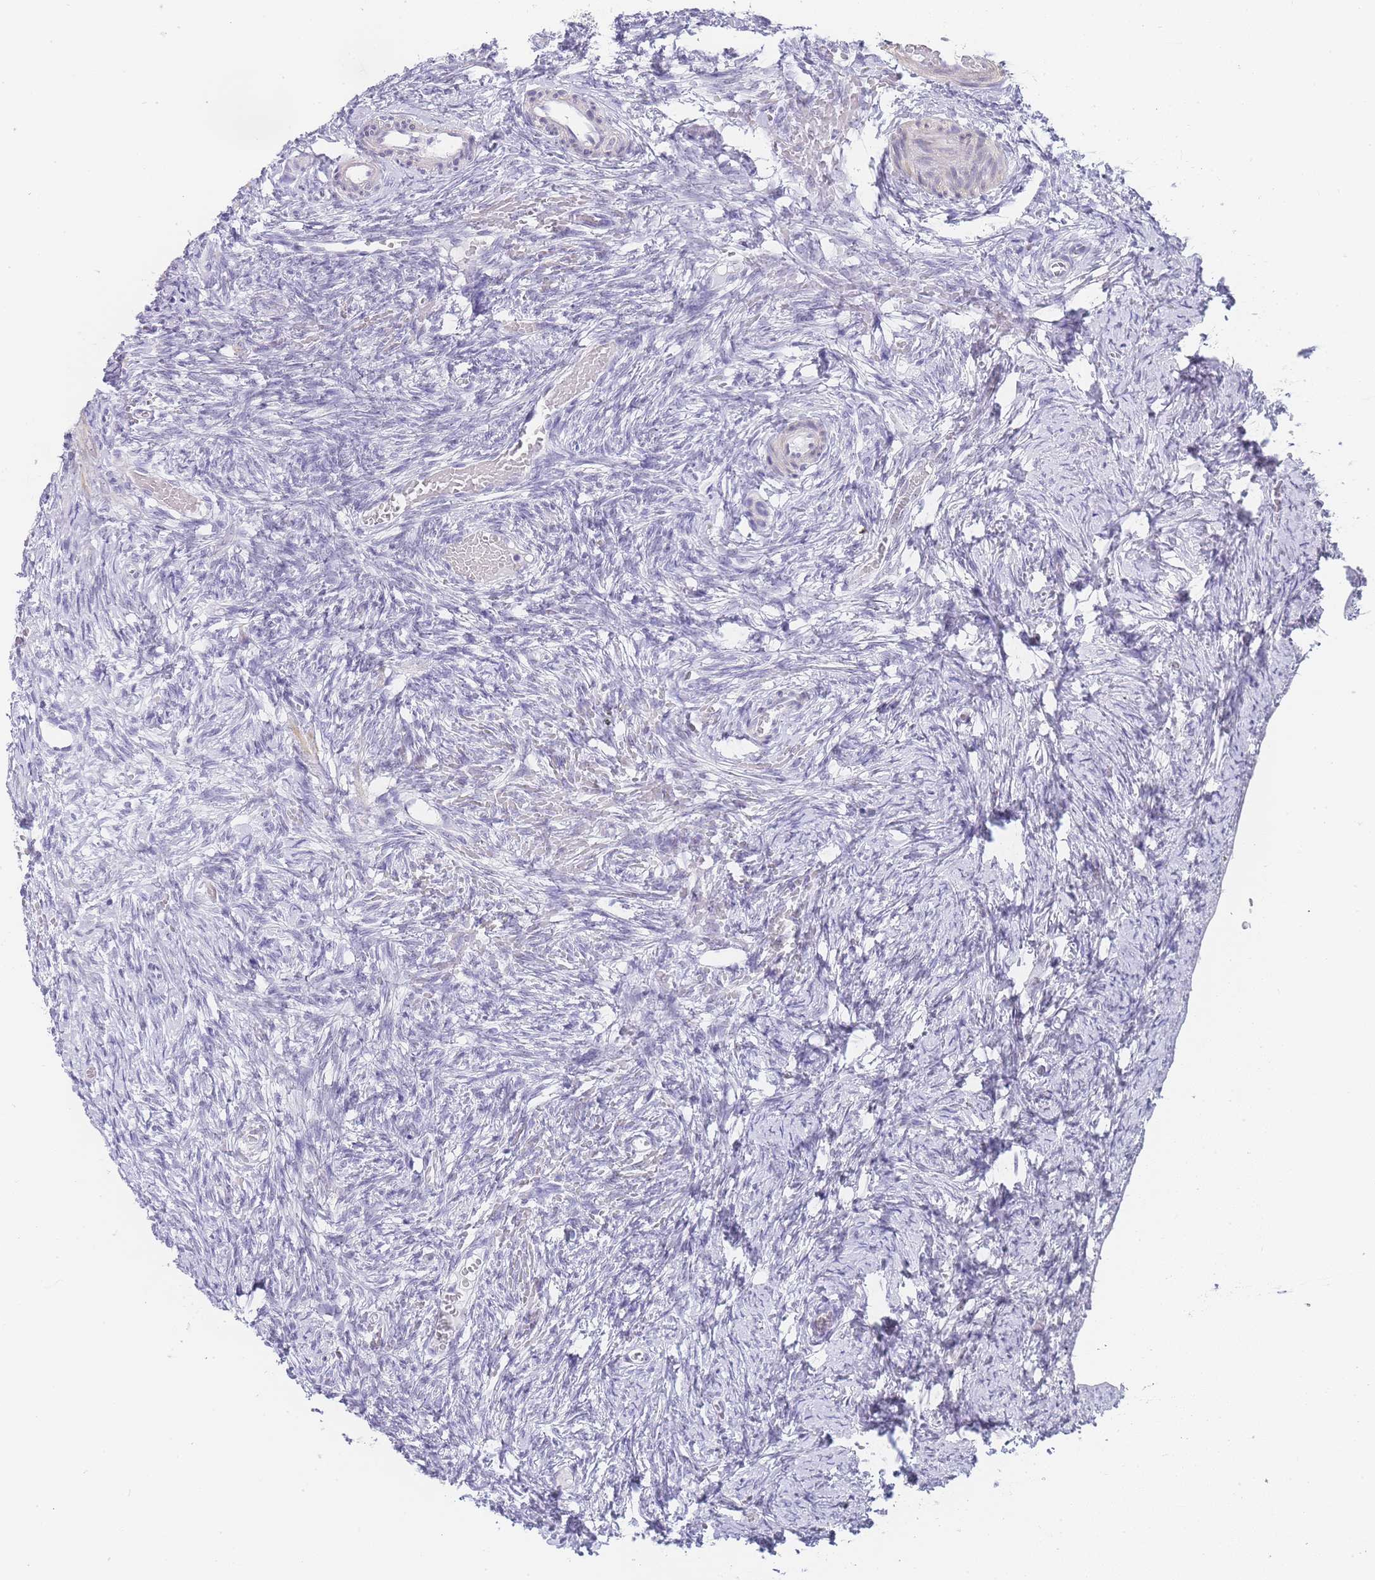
{"staining": {"intensity": "negative", "quantity": "none", "location": "none"}, "tissue": "ovary", "cell_type": "Ovarian stroma cells", "image_type": "normal", "snomed": [{"axis": "morphology", "description": "Adenocarcinoma, NOS"}, {"axis": "topography", "description": "Endometrium"}], "caption": "Immunohistochemistry histopathology image of unremarkable ovary: ovary stained with DAB (3,3'-diaminobenzidine) exhibits no significant protein positivity in ovarian stroma cells.", "gene": "NOP14", "patient": {"sex": "female", "age": 32}}